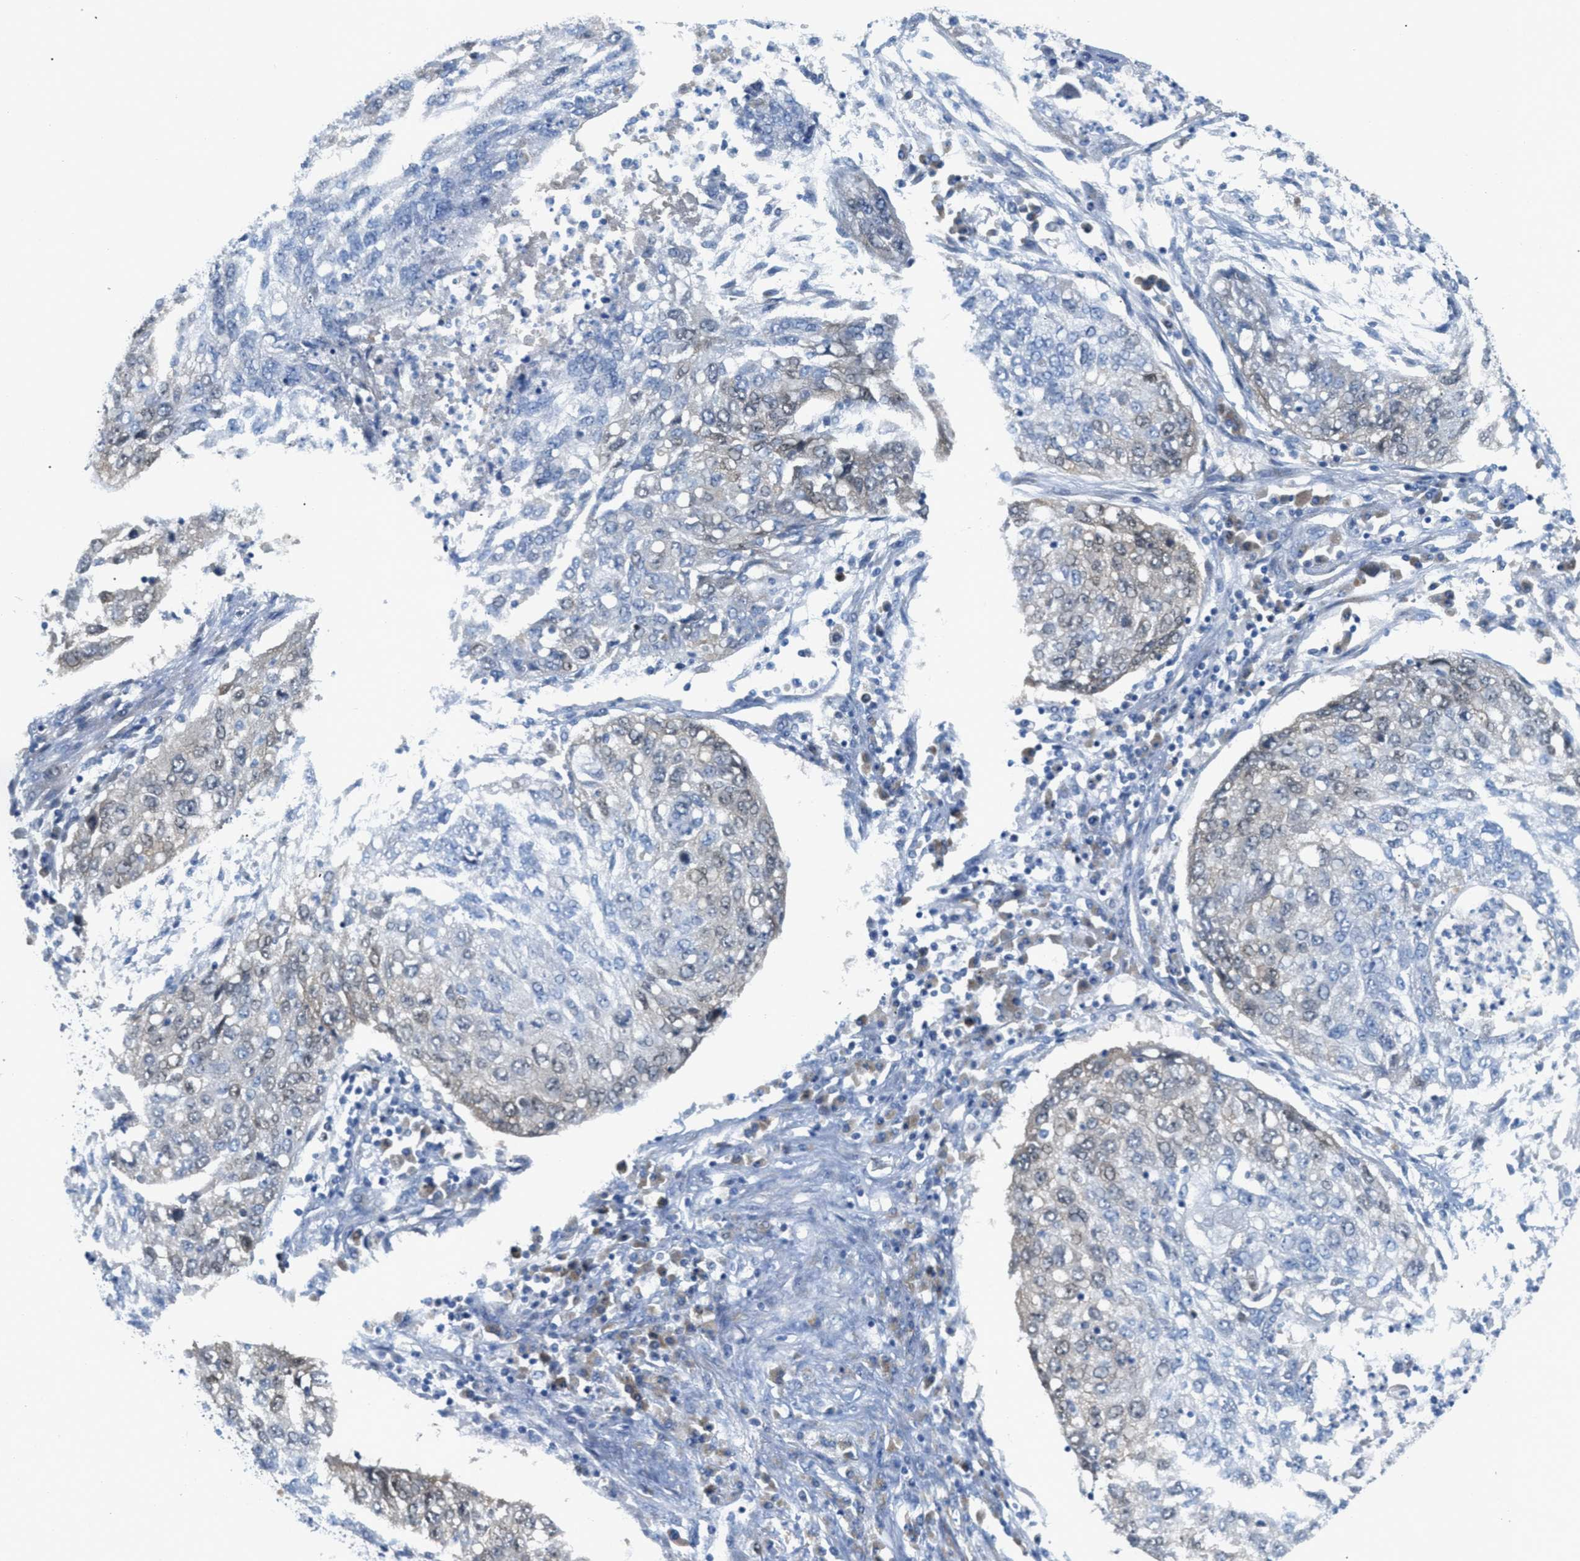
{"staining": {"intensity": "weak", "quantity": "<25%", "location": "cytoplasmic/membranous,nuclear"}, "tissue": "lung cancer", "cell_type": "Tumor cells", "image_type": "cancer", "snomed": [{"axis": "morphology", "description": "Squamous cell carcinoma, NOS"}, {"axis": "topography", "description": "Lung"}], "caption": "Tumor cells are negative for protein expression in human squamous cell carcinoma (lung).", "gene": "ORC6", "patient": {"sex": "female", "age": 63}}